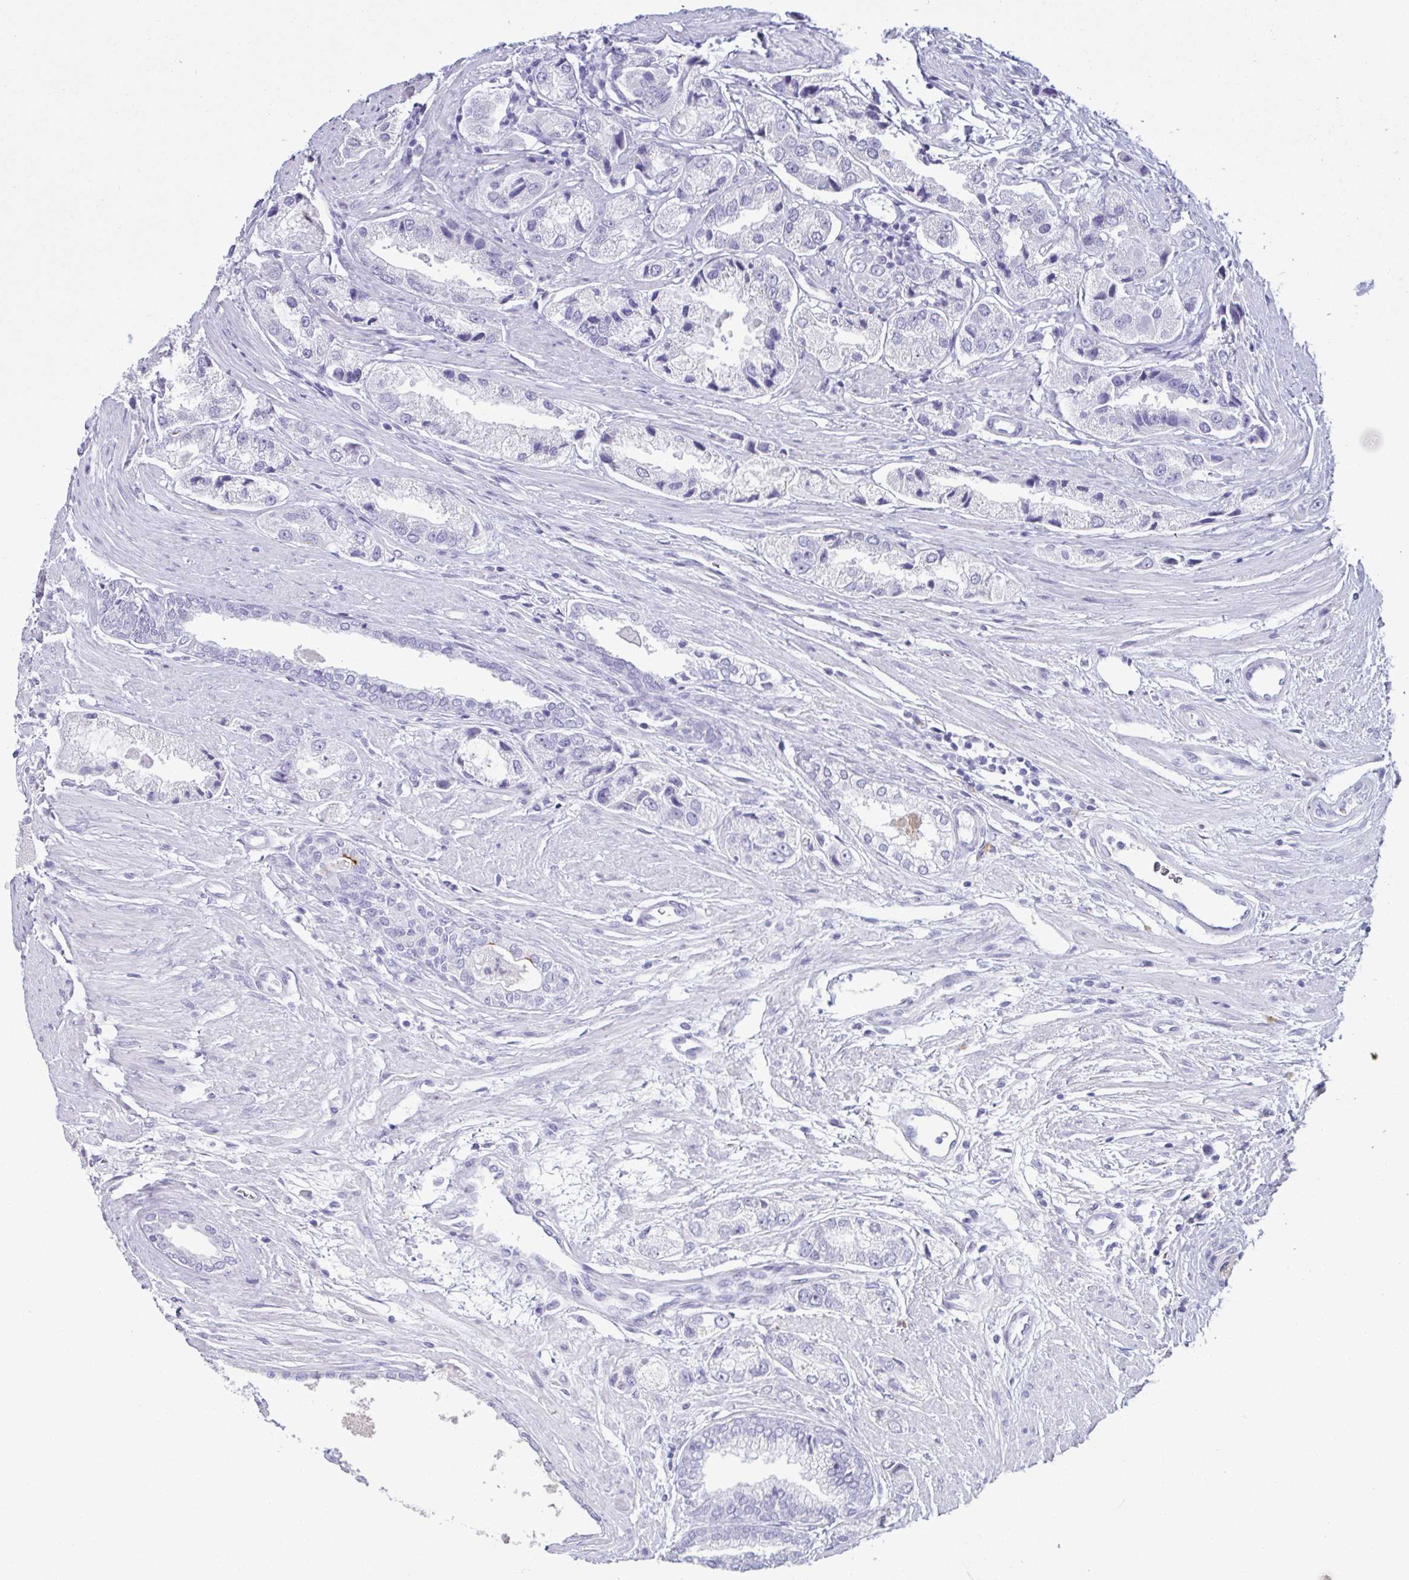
{"staining": {"intensity": "negative", "quantity": "none", "location": "none"}, "tissue": "prostate cancer", "cell_type": "Tumor cells", "image_type": "cancer", "snomed": [{"axis": "morphology", "description": "Adenocarcinoma, Low grade"}, {"axis": "topography", "description": "Prostate"}], "caption": "The micrograph demonstrates no significant staining in tumor cells of prostate cancer. Nuclei are stained in blue.", "gene": "LTF", "patient": {"sex": "male", "age": 69}}